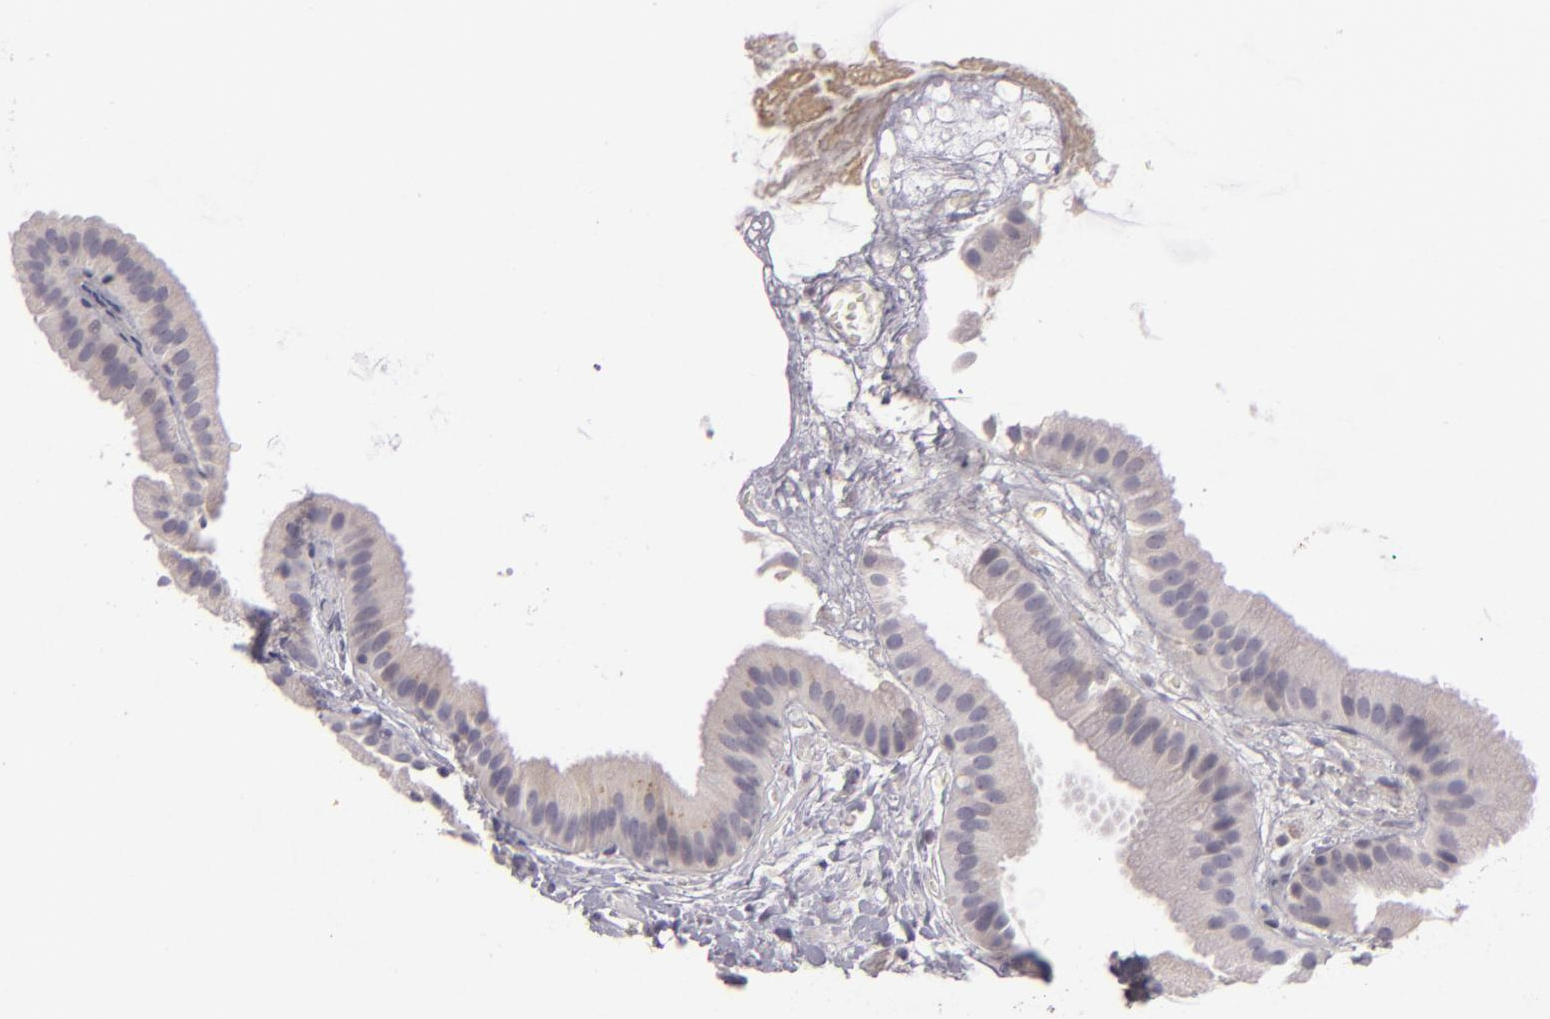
{"staining": {"intensity": "moderate", "quantity": "<25%", "location": "cytoplasmic/membranous"}, "tissue": "gallbladder", "cell_type": "Glandular cells", "image_type": "normal", "snomed": [{"axis": "morphology", "description": "Normal tissue, NOS"}, {"axis": "topography", "description": "Gallbladder"}], "caption": "Brown immunohistochemical staining in benign gallbladder shows moderate cytoplasmic/membranous expression in about <25% of glandular cells.", "gene": "EGFL6", "patient": {"sex": "female", "age": 63}}